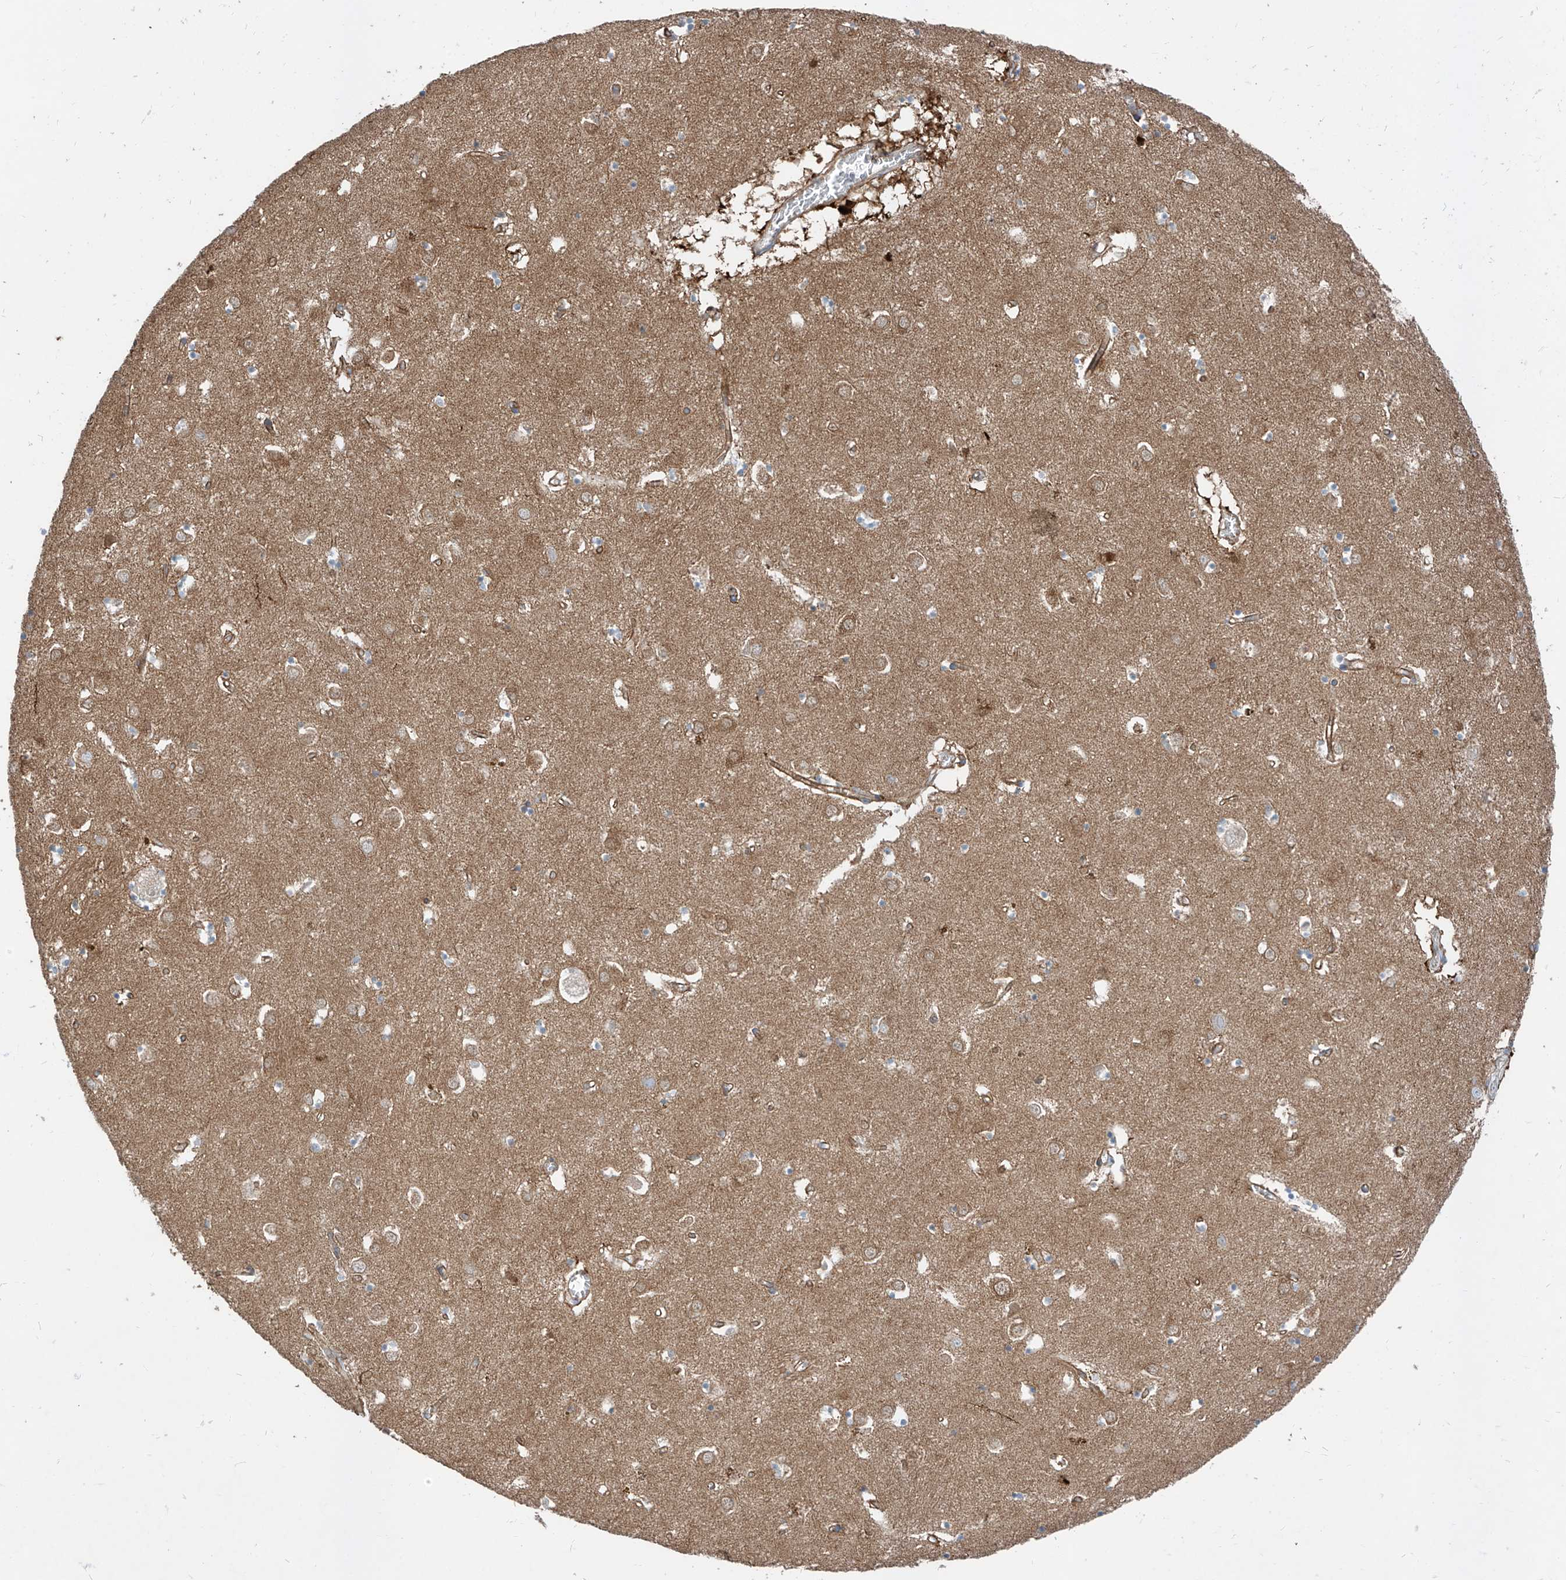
{"staining": {"intensity": "weak", "quantity": "25%-75%", "location": "cytoplasmic/membranous"}, "tissue": "caudate", "cell_type": "Glial cells", "image_type": "normal", "snomed": [{"axis": "morphology", "description": "Normal tissue, NOS"}, {"axis": "topography", "description": "Lateral ventricle wall"}], "caption": "Caudate stained with IHC shows weak cytoplasmic/membranous expression in approximately 25%-75% of glial cells. The protein of interest is stained brown, and the nuclei are stained in blue (DAB (3,3'-diaminobenzidine) IHC with brightfield microscopy, high magnification).", "gene": "EPHX4", "patient": {"sex": "male", "age": 70}}